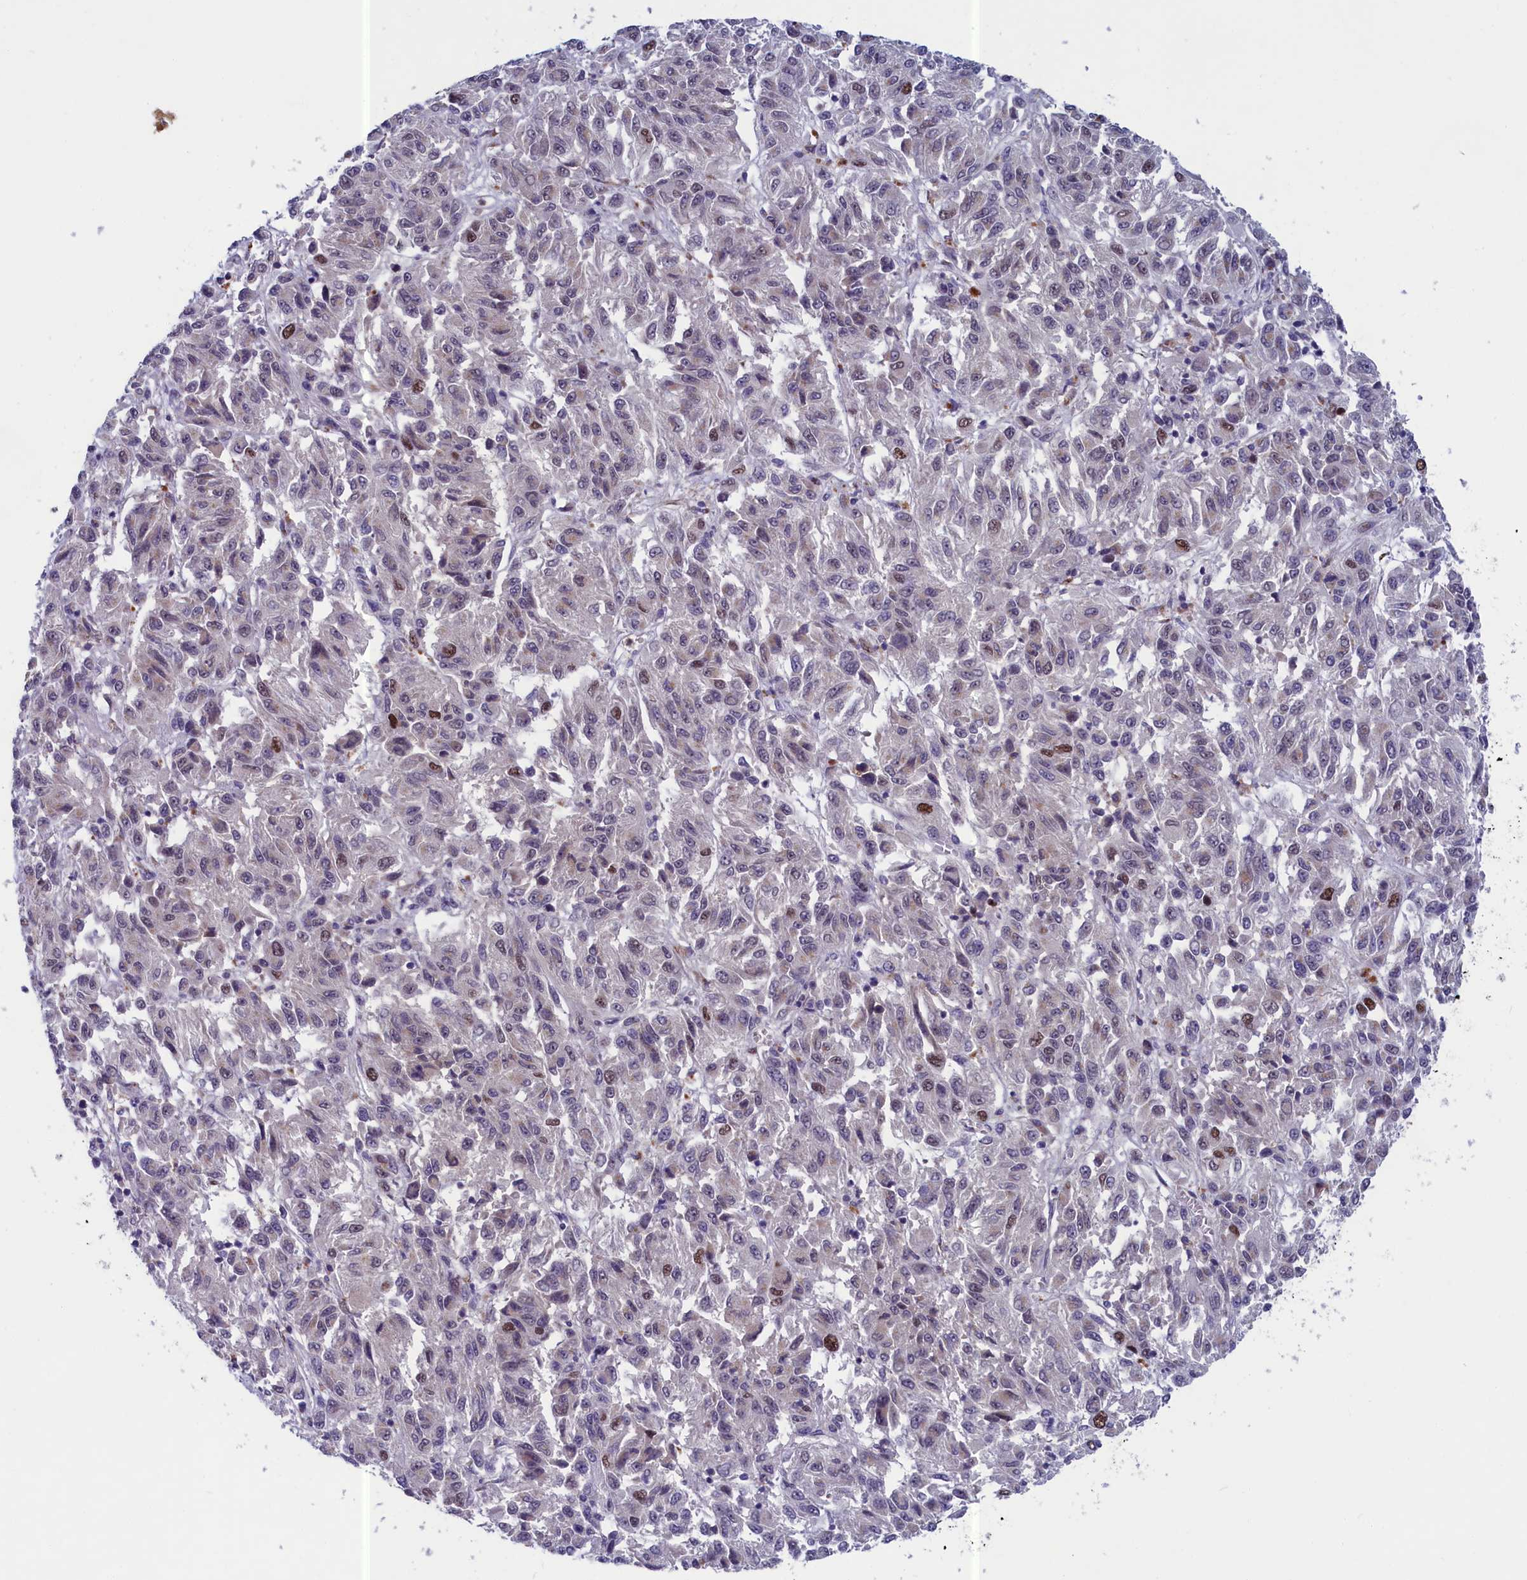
{"staining": {"intensity": "moderate", "quantity": "<25%", "location": "nuclear"}, "tissue": "melanoma", "cell_type": "Tumor cells", "image_type": "cancer", "snomed": [{"axis": "morphology", "description": "Malignant melanoma, Metastatic site"}, {"axis": "topography", "description": "Lung"}], "caption": "Protein analysis of malignant melanoma (metastatic site) tissue demonstrates moderate nuclear expression in about <25% of tumor cells.", "gene": "LIG1", "patient": {"sex": "male", "age": 64}}